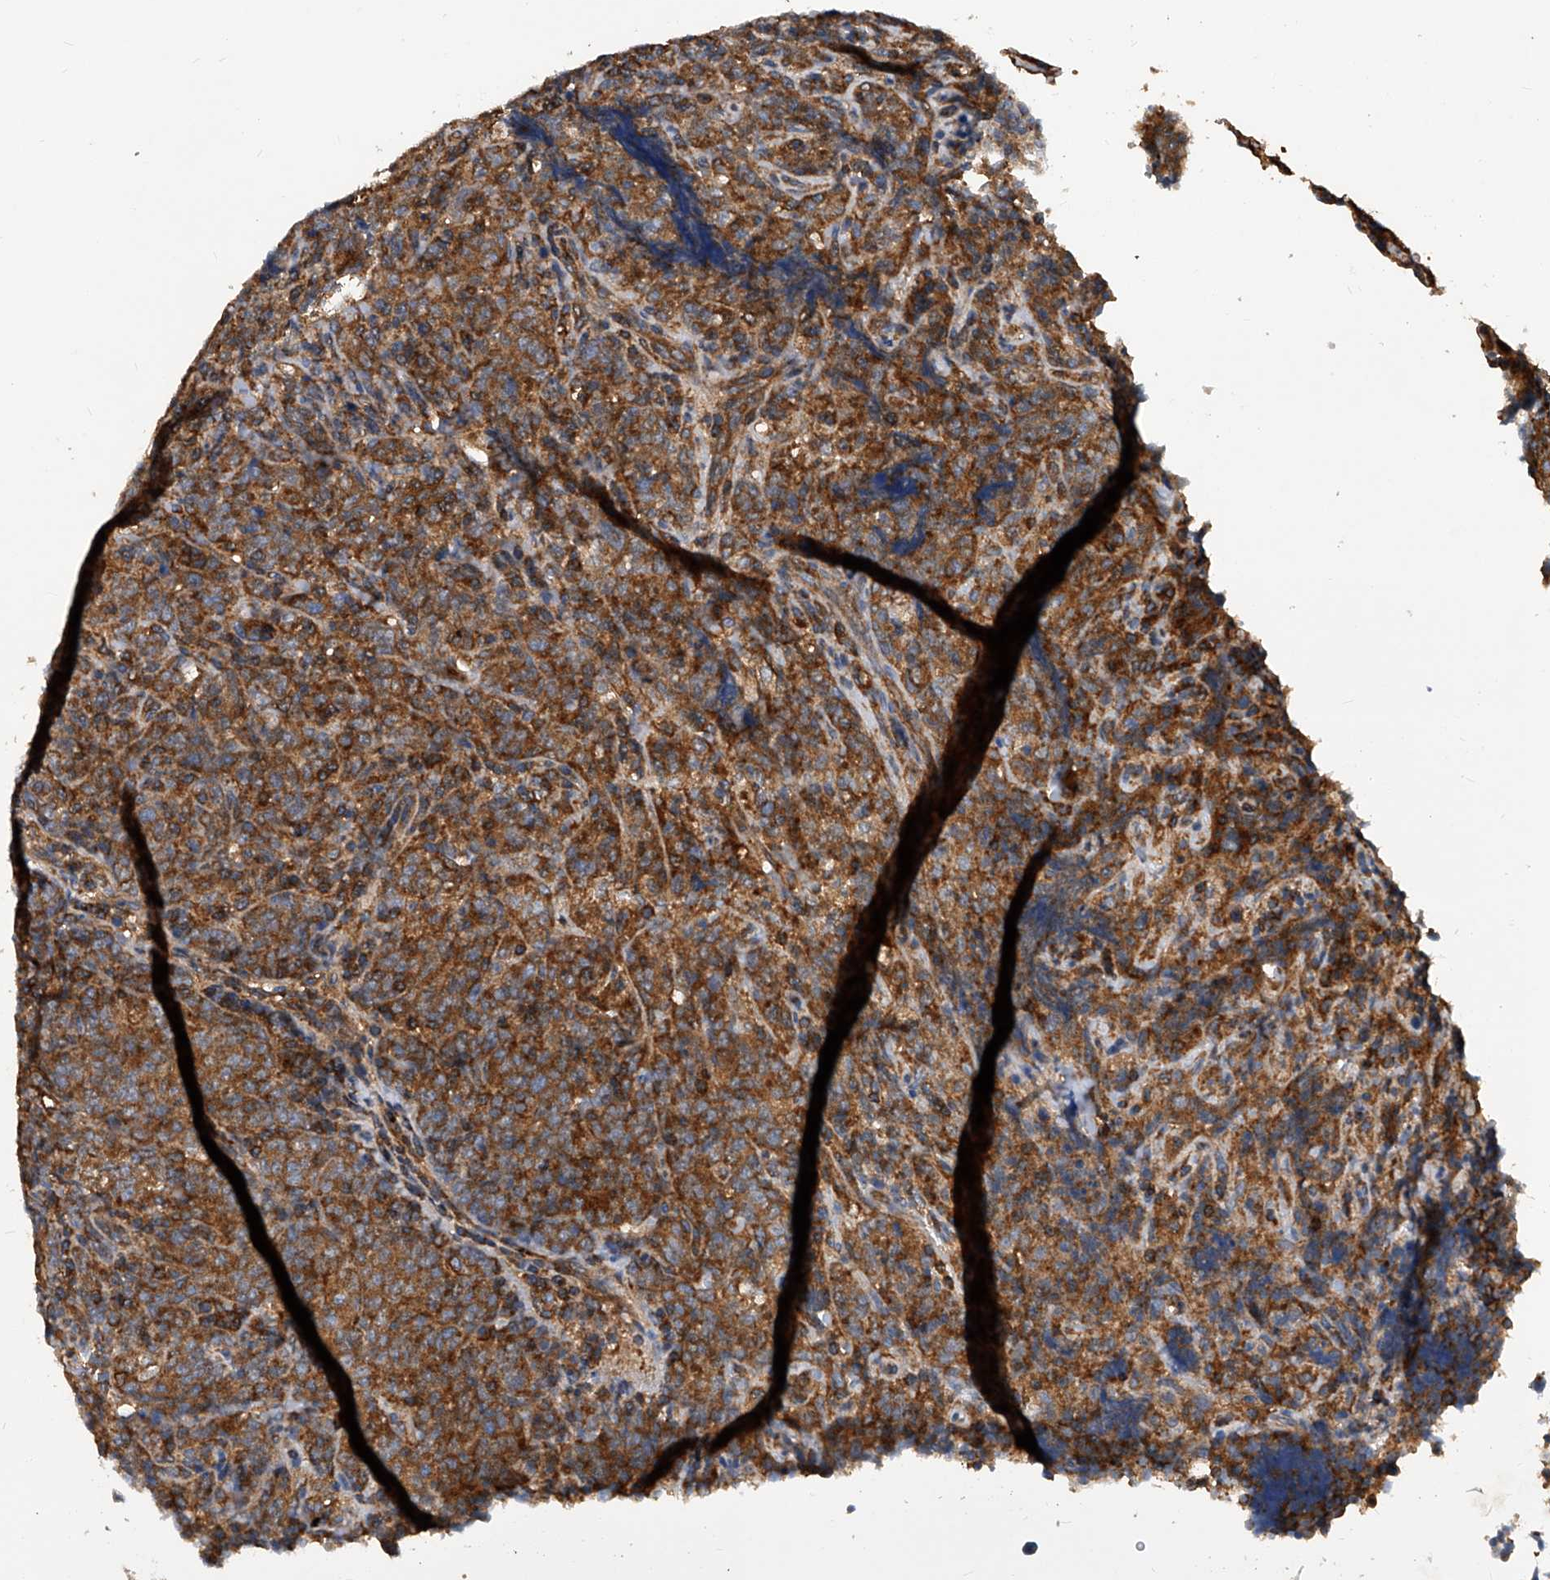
{"staining": {"intensity": "strong", "quantity": ">75%", "location": "cytoplasmic/membranous"}, "tissue": "lymphoma", "cell_type": "Tumor cells", "image_type": "cancer", "snomed": [{"axis": "morphology", "description": "Malignant lymphoma, non-Hodgkin's type, High grade"}, {"axis": "topography", "description": "Tonsil"}], "caption": "Malignant lymphoma, non-Hodgkin's type (high-grade) was stained to show a protein in brown. There is high levels of strong cytoplasmic/membranous expression in about >75% of tumor cells. The protein is shown in brown color, while the nuclei are stained blue.", "gene": "ATG5", "patient": {"sex": "female", "age": 36}}